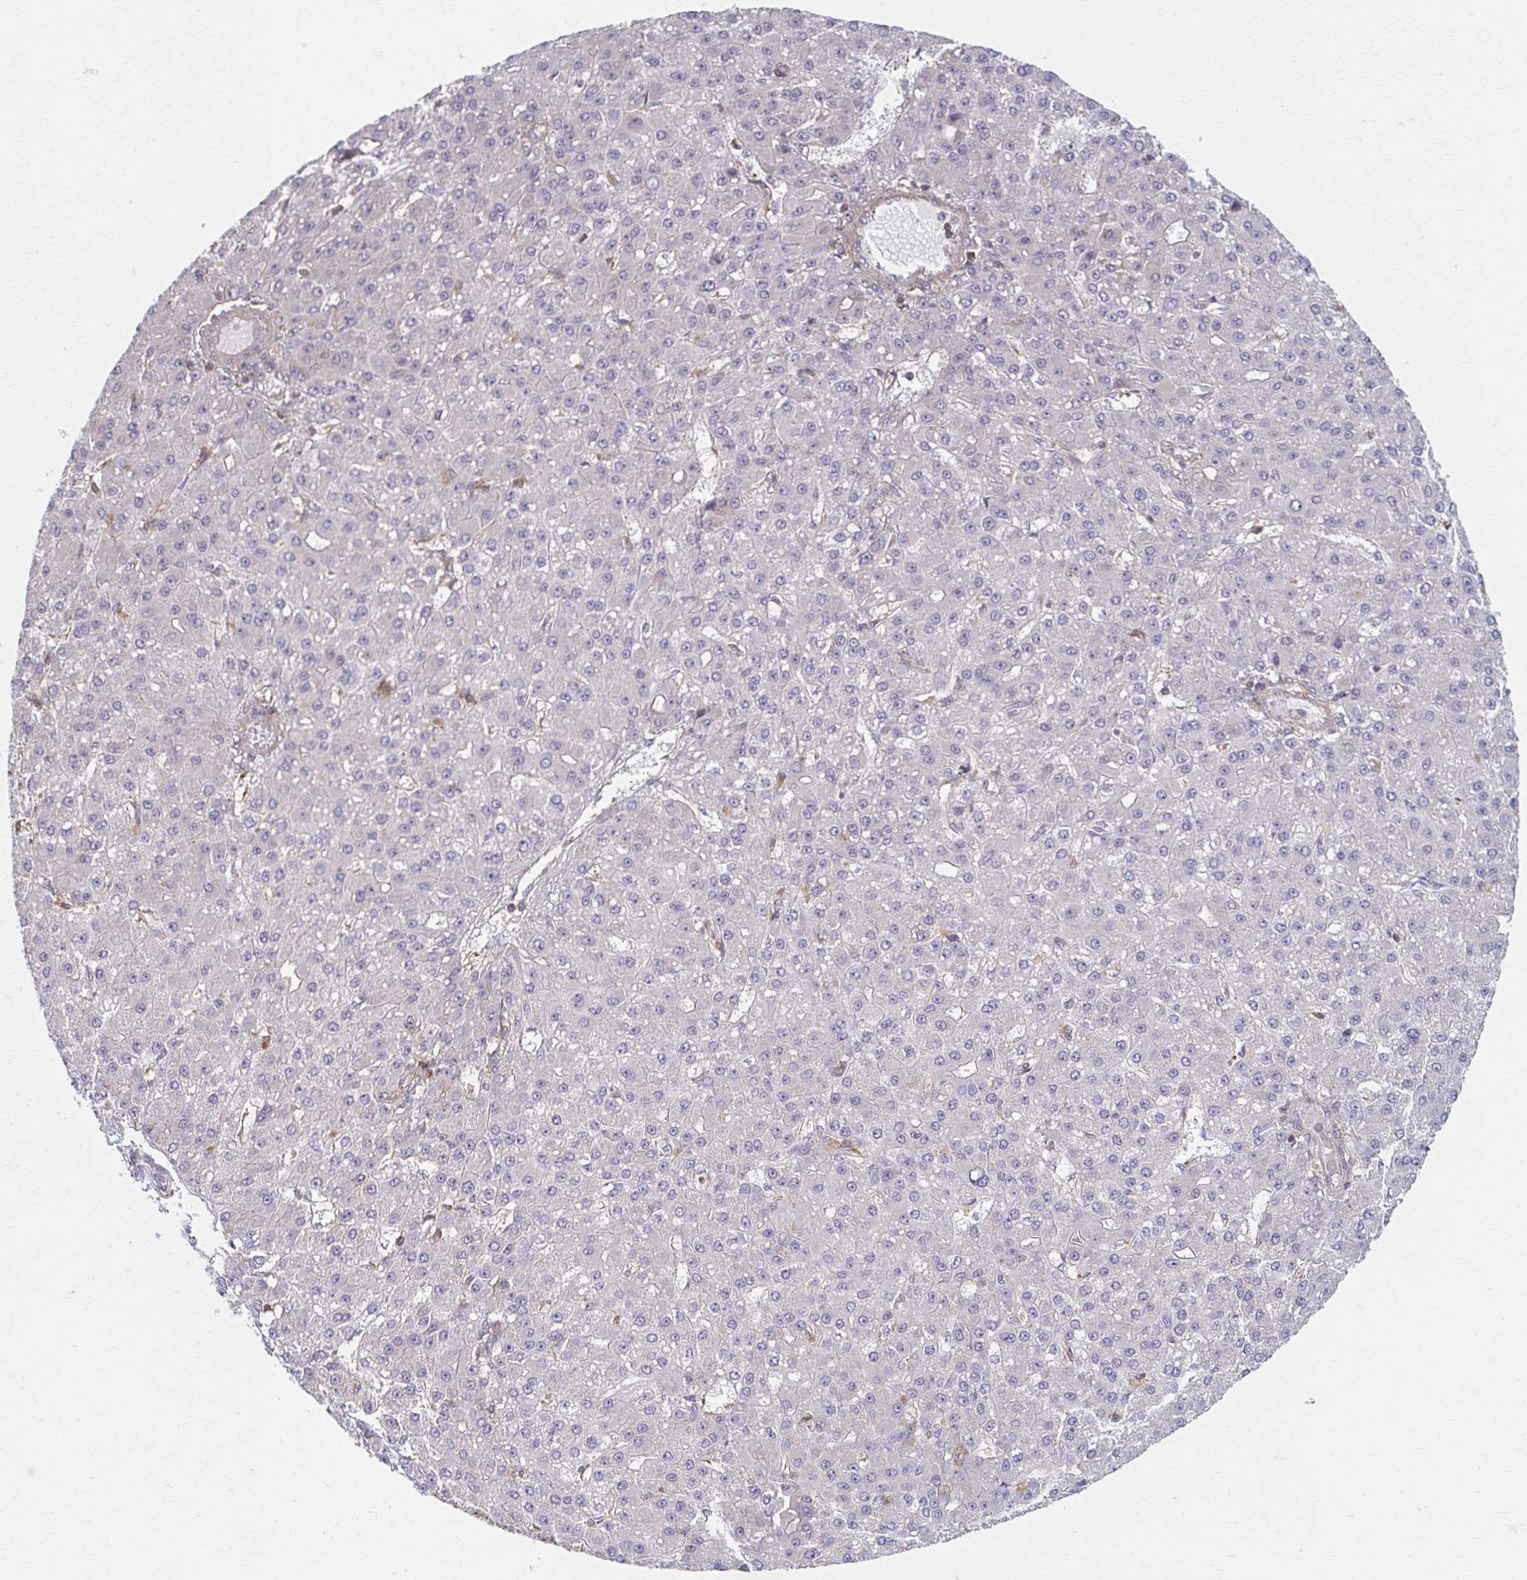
{"staining": {"intensity": "negative", "quantity": "none", "location": "none"}, "tissue": "liver cancer", "cell_type": "Tumor cells", "image_type": "cancer", "snomed": [{"axis": "morphology", "description": "Carcinoma, Hepatocellular, NOS"}, {"axis": "topography", "description": "Liver"}], "caption": "Liver hepatocellular carcinoma was stained to show a protein in brown. There is no significant expression in tumor cells. (DAB (3,3'-diaminobenzidine) immunohistochemistry visualized using brightfield microscopy, high magnification).", "gene": "KLHL34", "patient": {"sex": "male", "age": 67}}